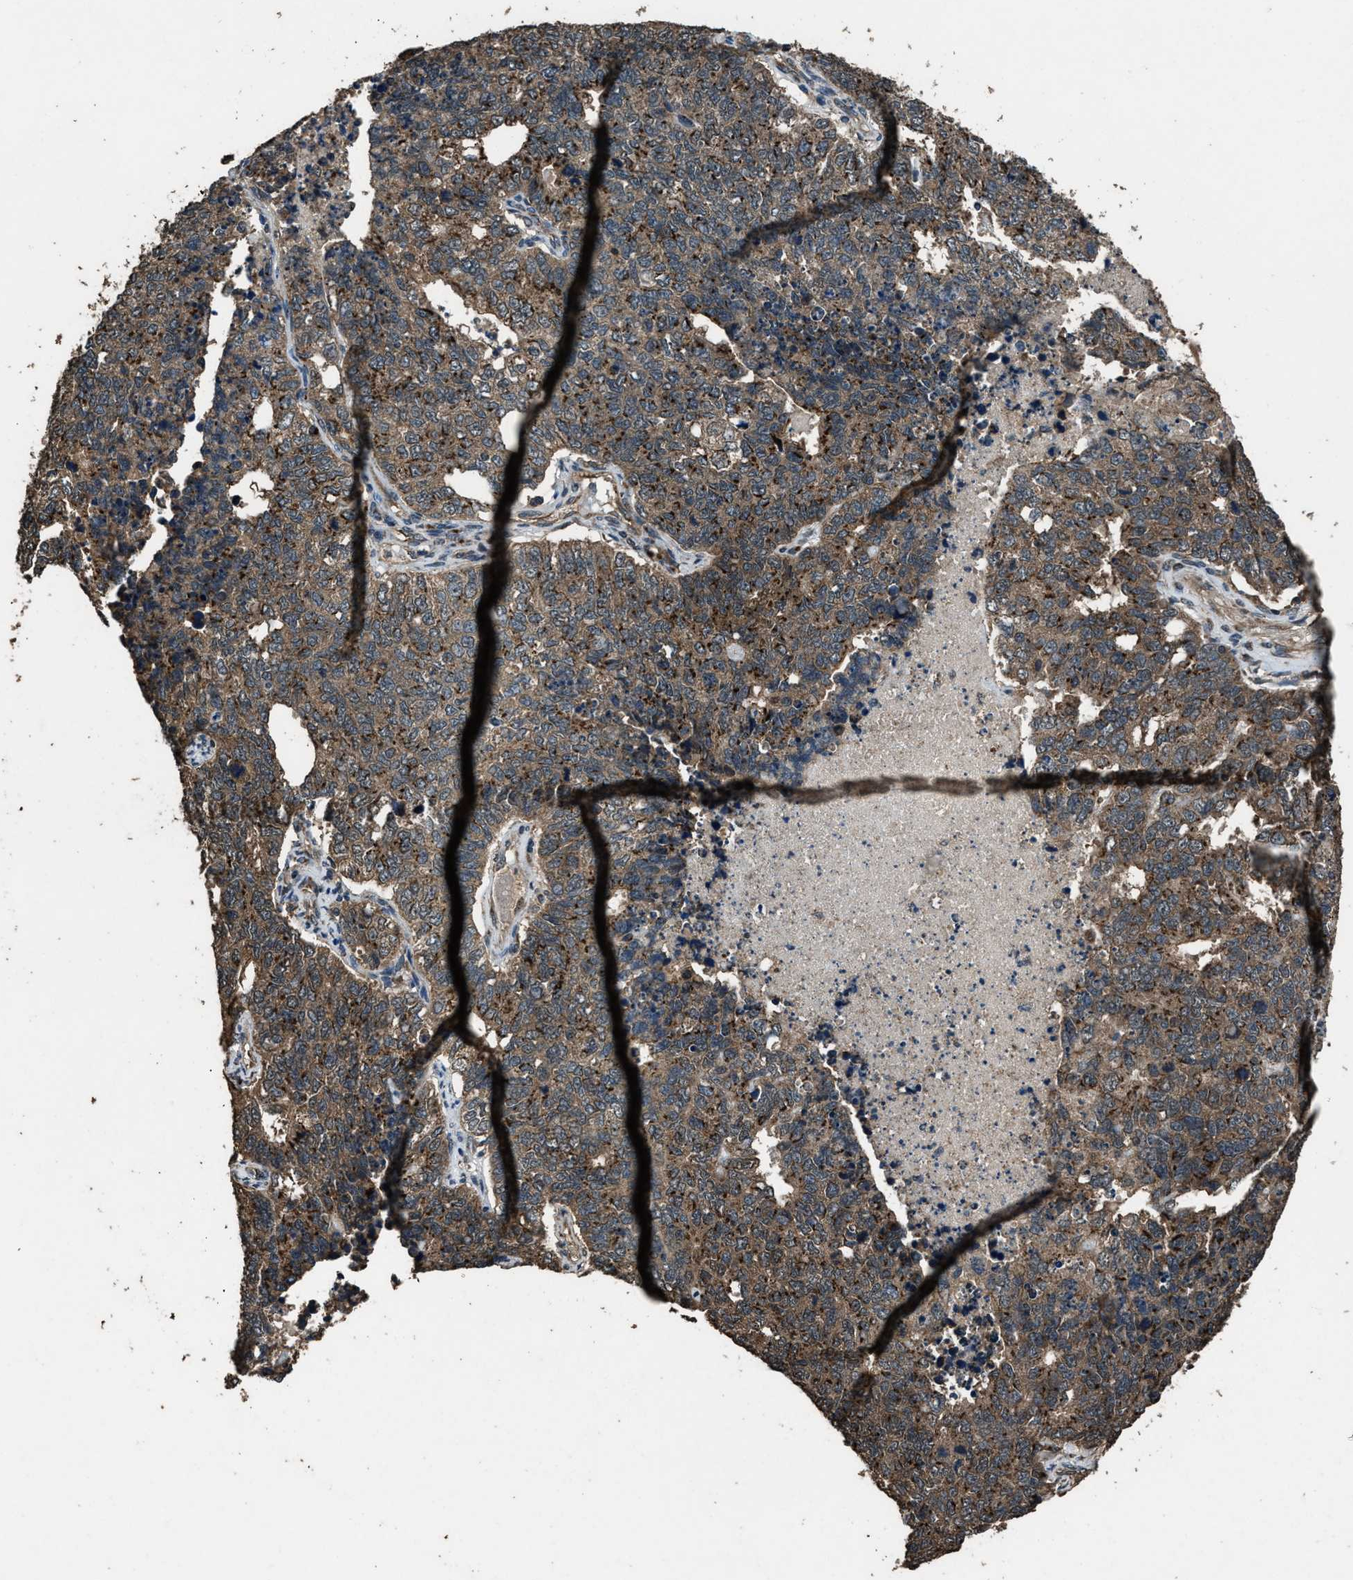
{"staining": {"intensity": "strong", "quantity": "25%-75%", "location": "cytoplasmic/membranous"}, "tissue": "cervical cancer", "cell_type": "Tumor cells", "image_type": "cancer", "snomed": [{"axis": "morphology", "description": "Squamous cell carcinoma, NOS"}, {"axis": "topography", "description": "Cervix"}], "caption": "Squamous cell carcinoma (cervical) stained with DAB immunohistochemistry displays high levels of strong cytoplasmic/membranous staining in about 25%-75% of tumor cells.", "gene": "SLC38A10", "patient": {"sex": "female", "age": 63}}